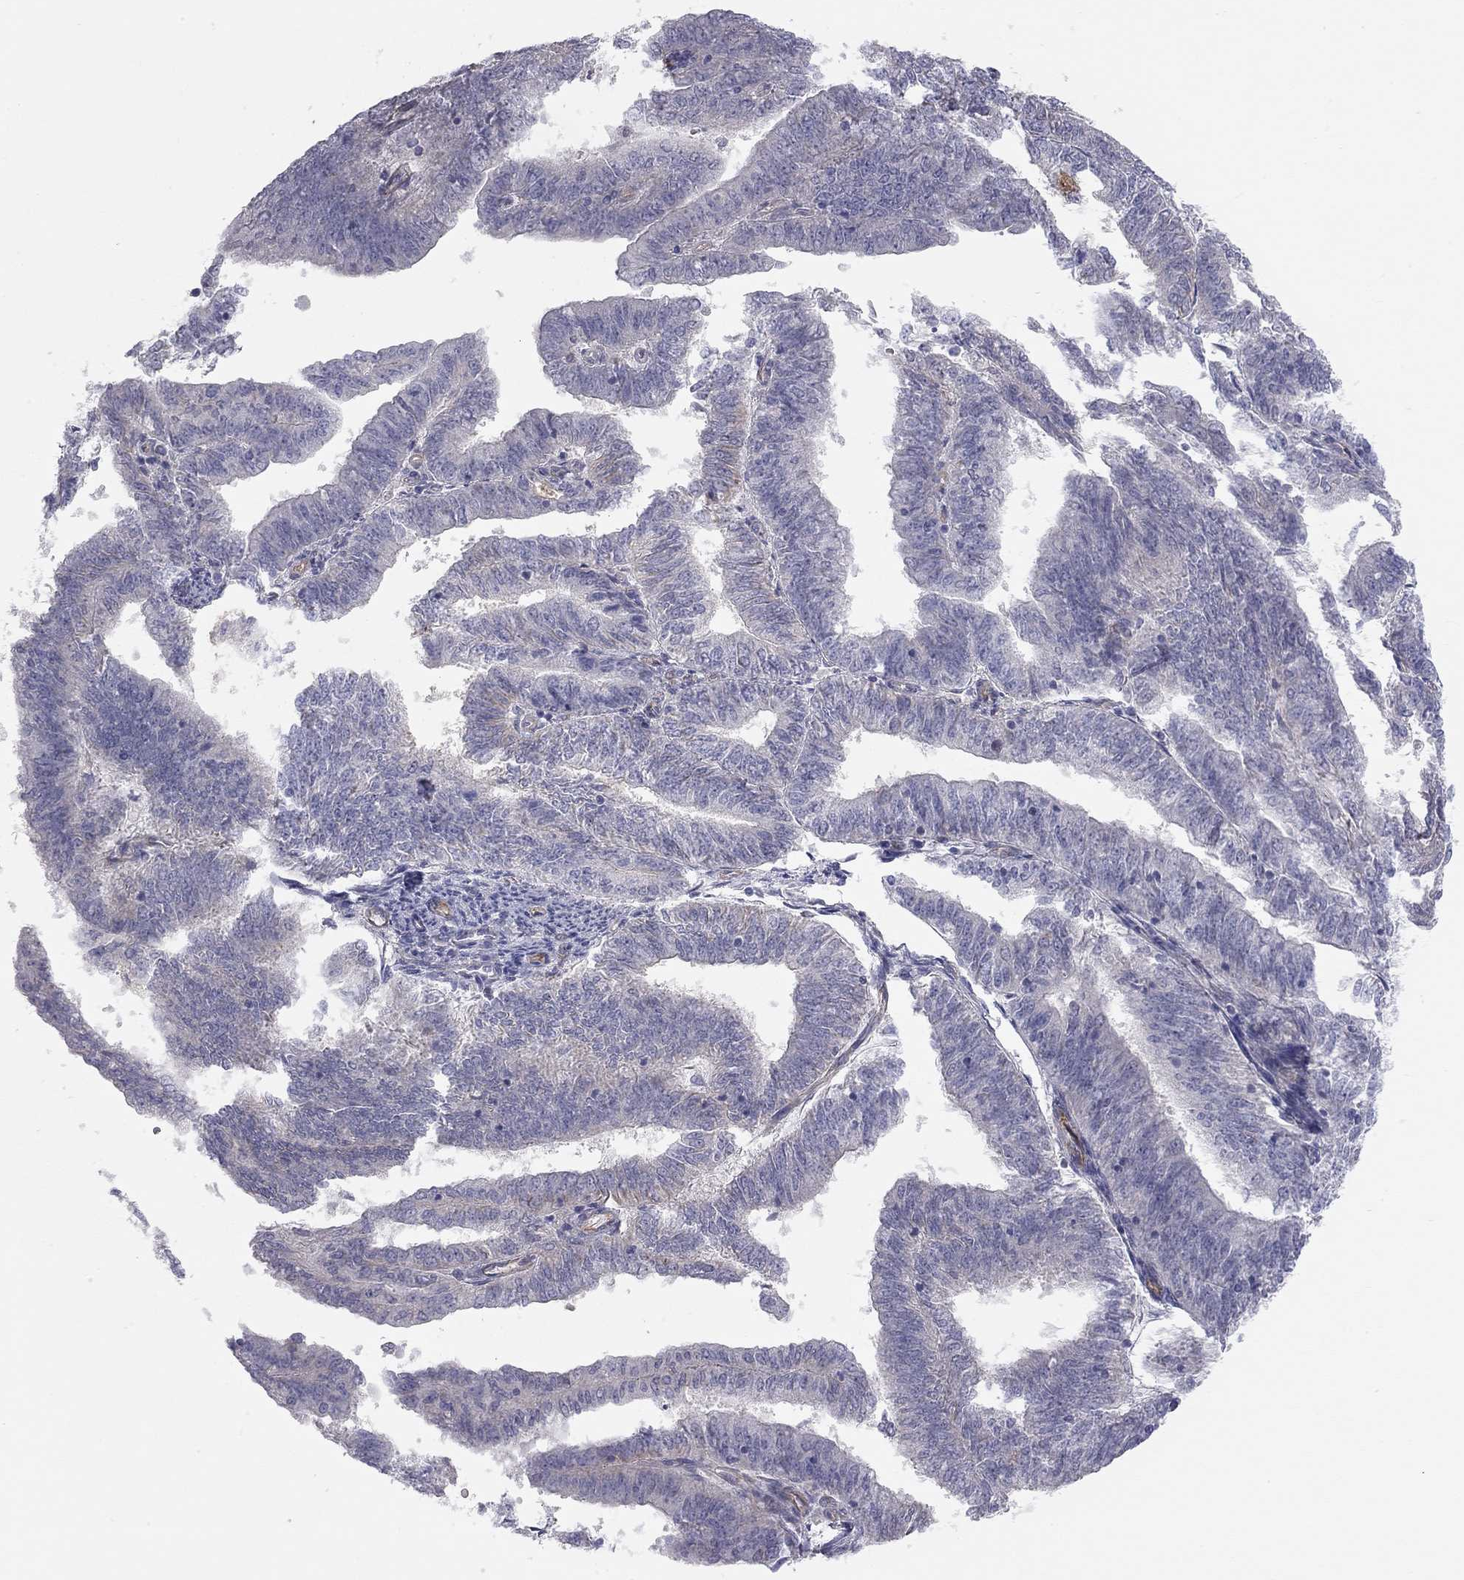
{"staining": {"intensity": "negative", "quantity": "none", "location": "none"}, "tissue": "endometrial cancer", "cell_type": "Tumor cells", "image_type": "cancer", "snomed": [{"axis": "morphology", "description": "Adenocarcinoma, NOS"}, {"axis": "topography", "description": "Endometrium"}], "caption": "The micrograph reveals no staining of tumor cells in adenocarcinoma (endometrial). Nuclei are stained in blue.", "gene": "GPRC5B", "patient": {"sex": "female", "age": 82}}